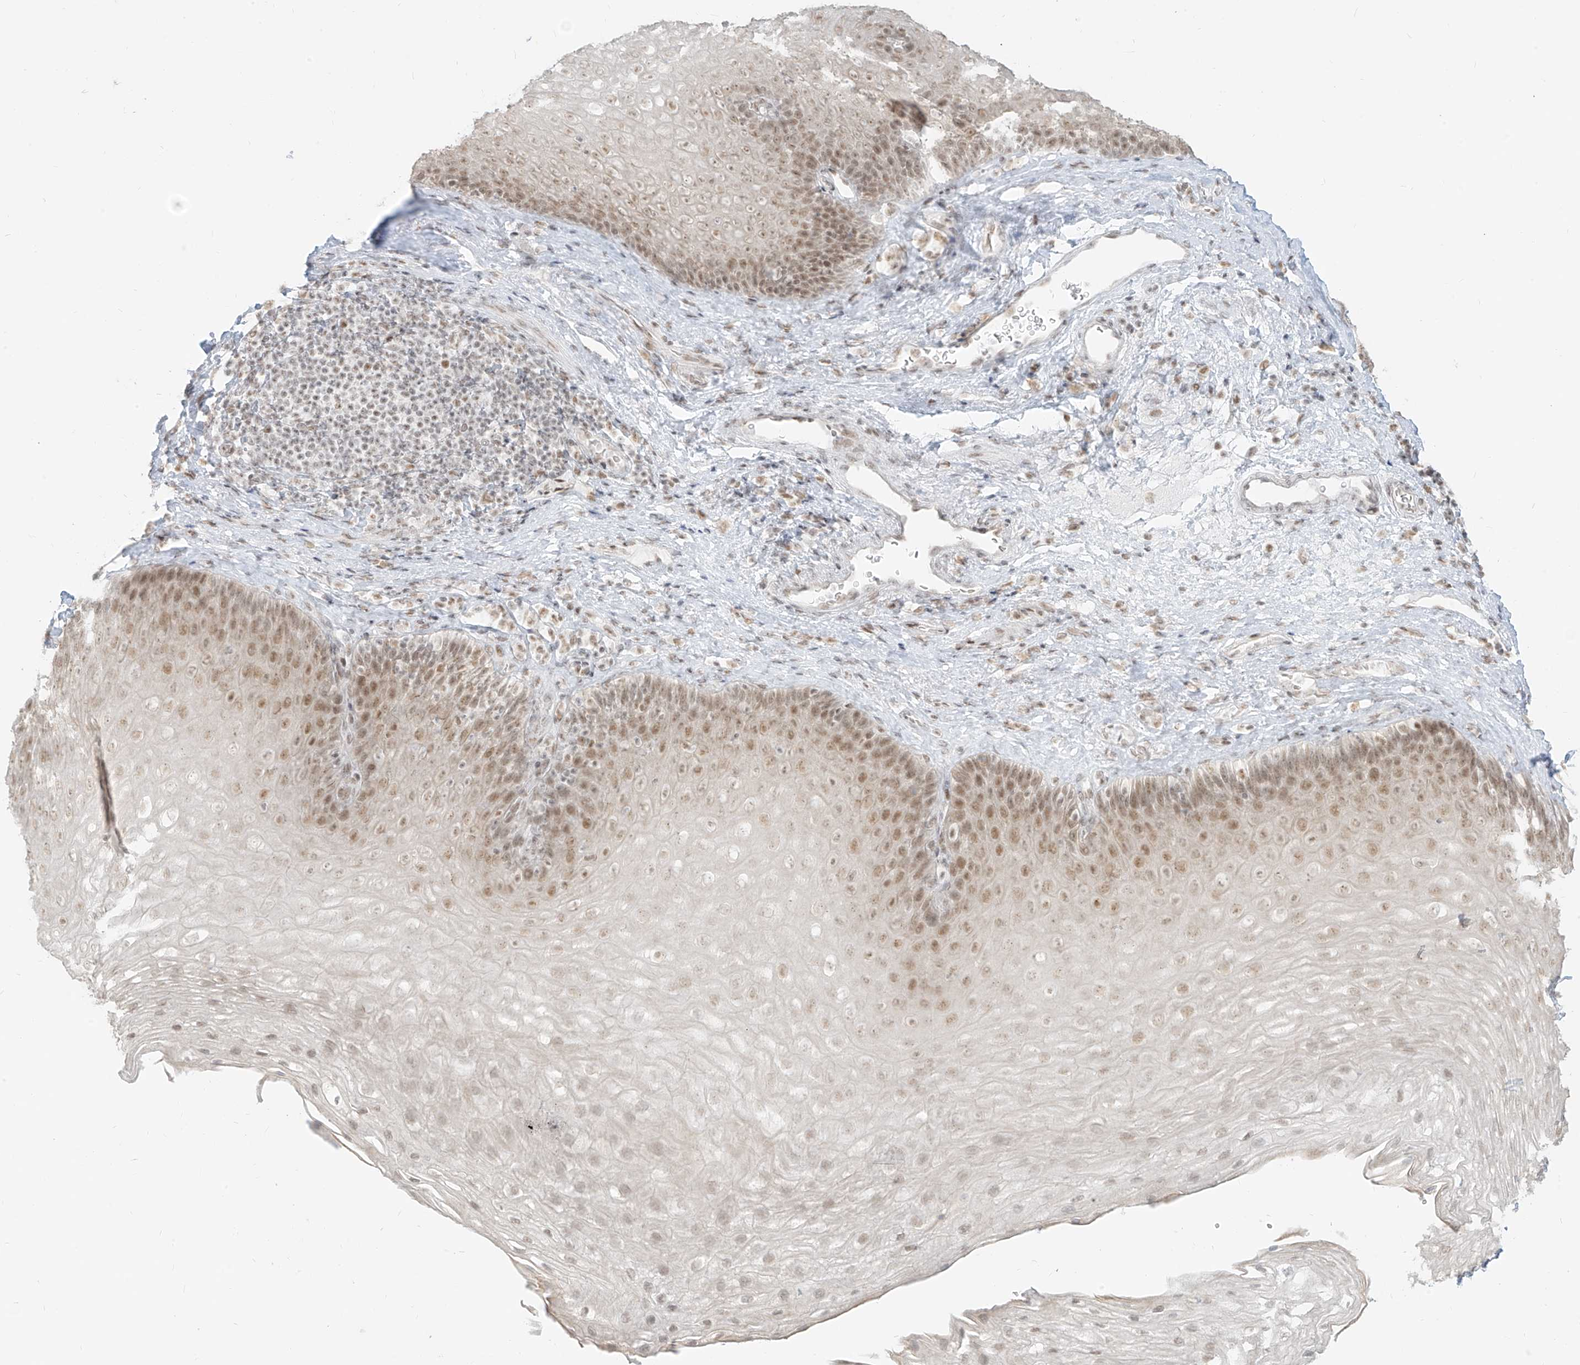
{"staining": {"intensity": "moderate", "quantity": ">75%", "location": "nuclear"}, "tissue": "esophagus", "cell_type": "Squamous epithelial cells", "image_type": "normal", "snomed": [{"axis": "morphology", "description": "Normal tissue, NOS"}, {"axis": "topography", "description": "Esophagus"}], "caption": "About >75% of squamous epithelial cells in unremarkable human esophagus demonstrate moderate nuclear protein staining as visualized by brown immunohistochemical staining.", "gene": "SUPT5H", "patient": {"sex": "female", "age": 66}}